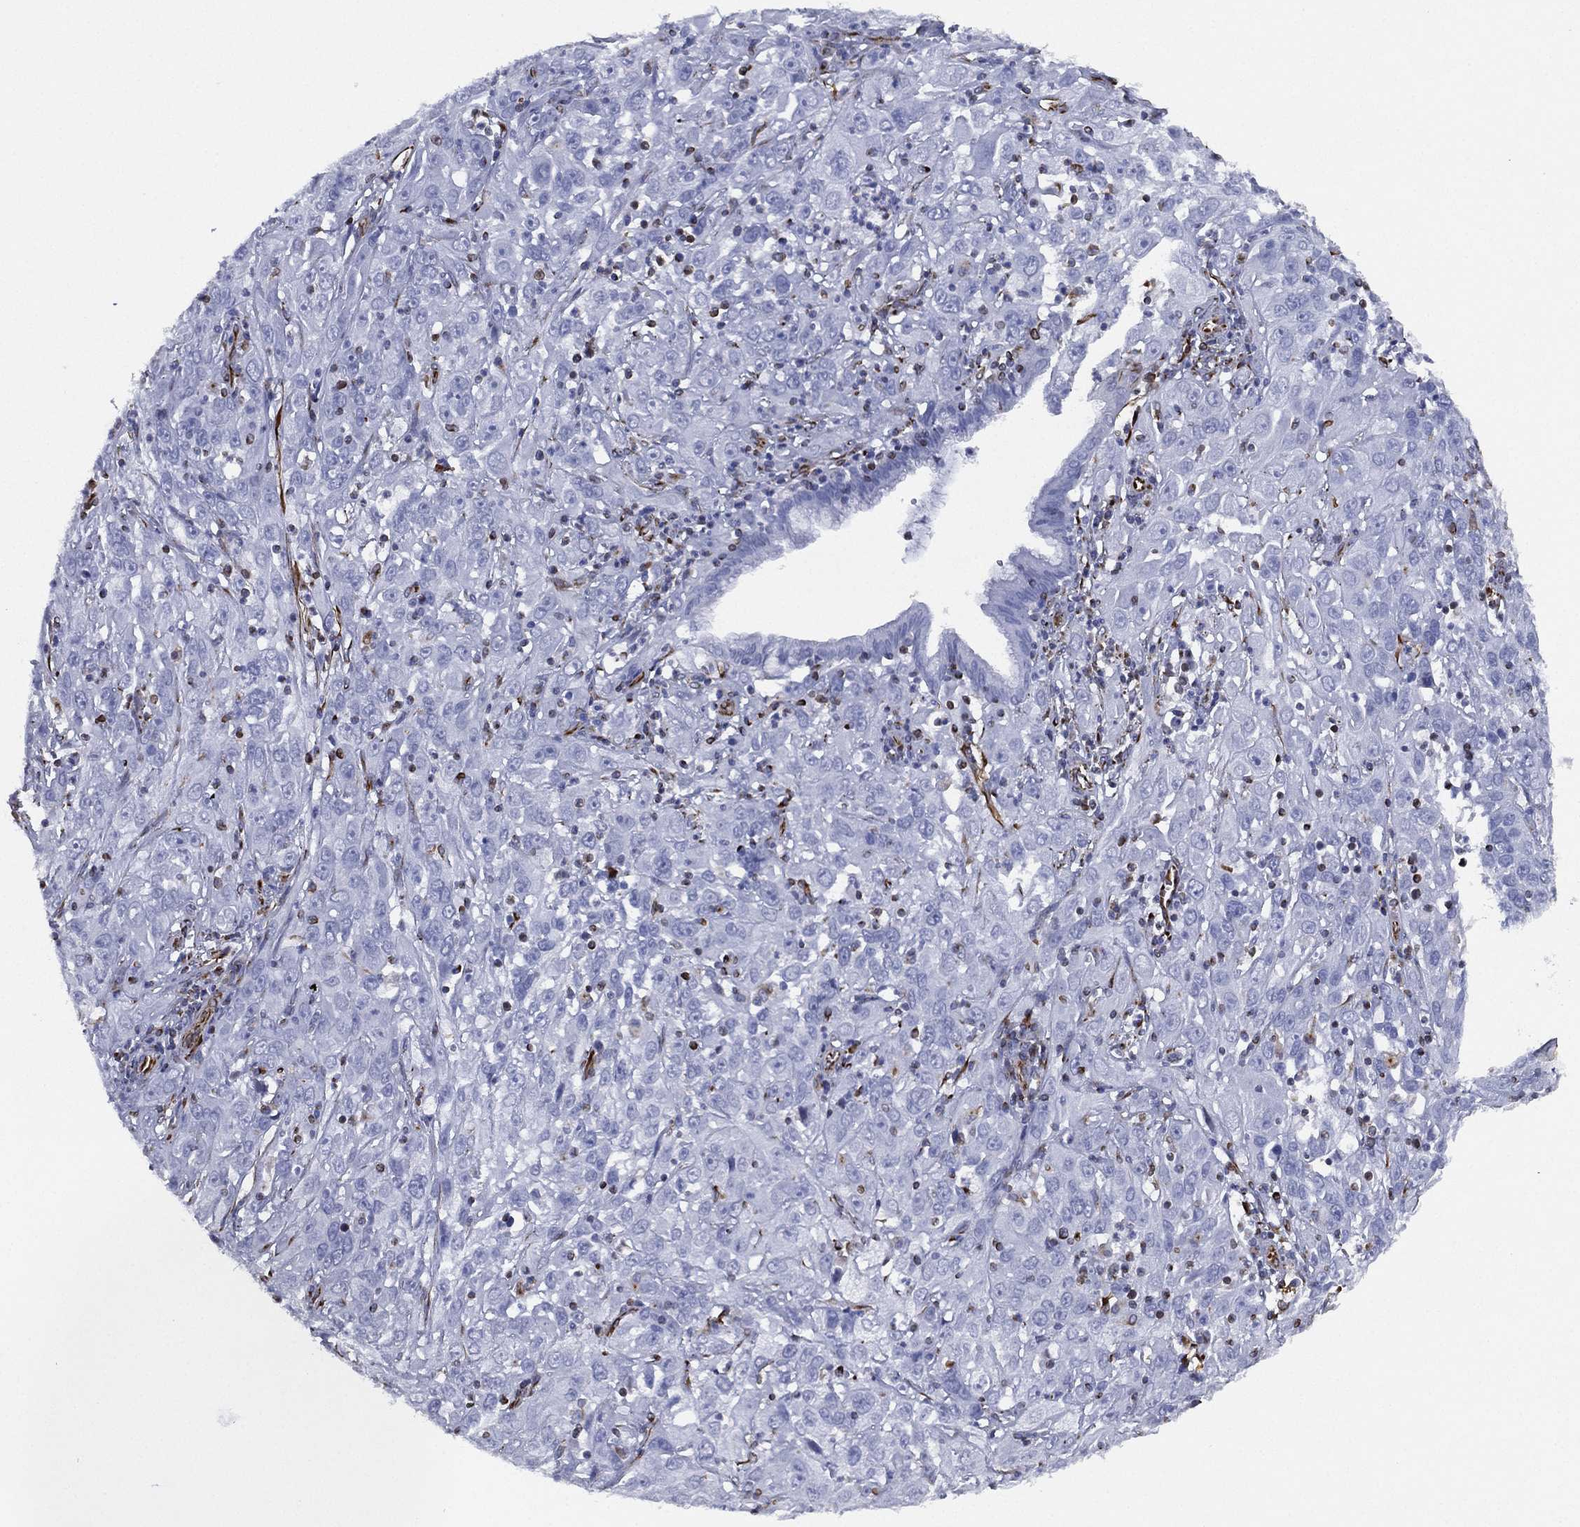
{"staining": {"intensity": "negative", "quantity": "none", "location": "none"}, "tissue": "cervical cancer", "cell_type": "Tumor cells", "image_type": "cancer", "snomed": [{"axis": "morphology", "description": "Squamous cell carcinoma, NOS"}, {"axis": "topography", "description": "Cervix"}], "caption": "Immunohistochemistry image of neoplastic tissue: cervical cancer (squamous cell carcinoma) stained with DAB (3,3'-diaminobenzidine) reveals no significant protein staining in tumor cells.", "gene": "MAS1", "patient": {"sex": "female", "age": 32}}